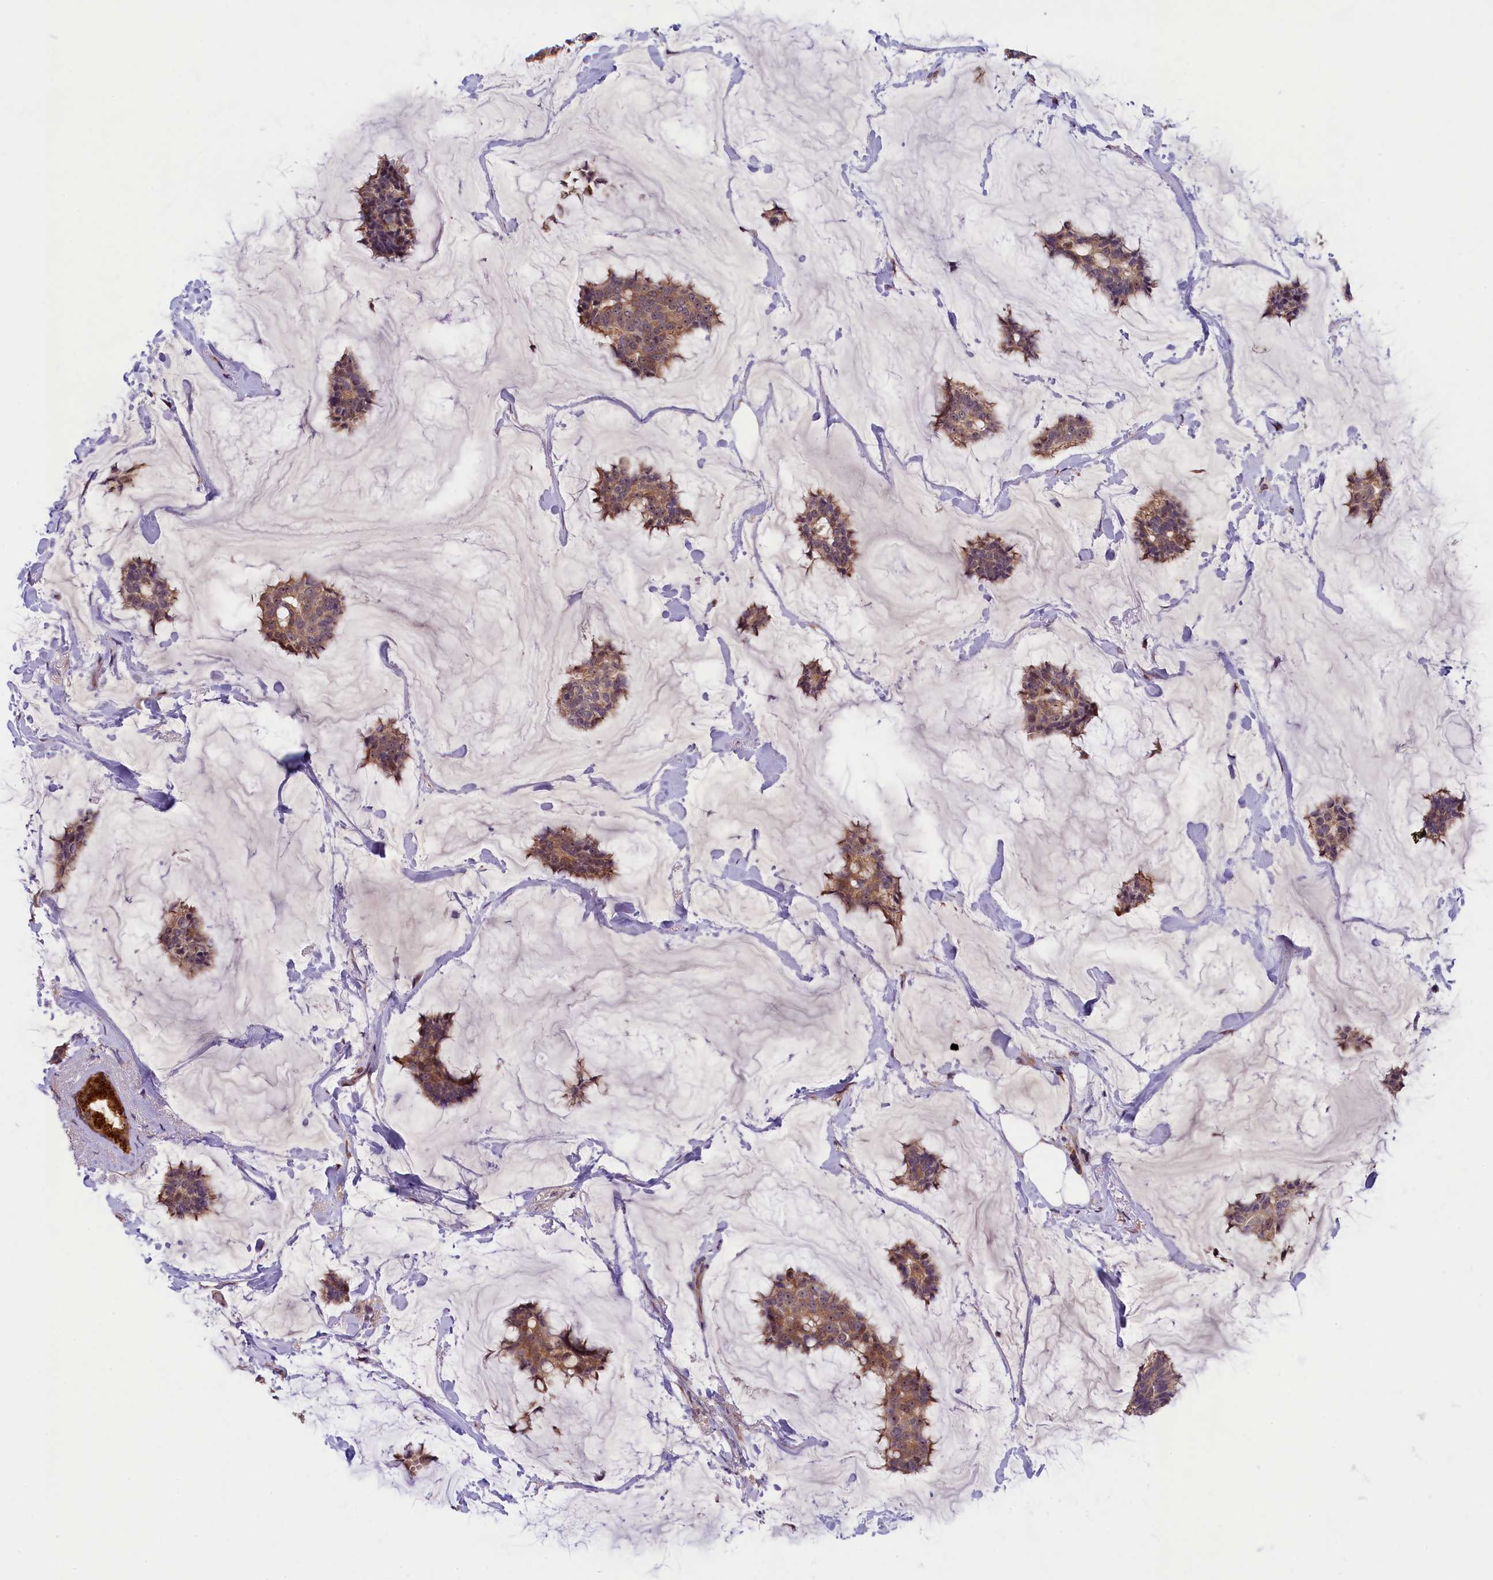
{"staining": {"intensity": "moderate", "quantity": ">75%", "location": "cytoplasmic/membranous"}, "tissue": "breast cancer", "cell_type": "Tumor cells", "image_type": "cancer", "snomed": [{"axis": "morphology", "description": "Duct carcinoma"}, {"axis": "topography", "description": "Breast"}], "caption": "Human breast invasive ductal carcinoma stained for a protein (brown) displays moderate cytoplasmic/membranous positive expression in about >75% of tumor cells.", "gene": "CCDC9B", "patient": {"sex": "female", "age": 93}}